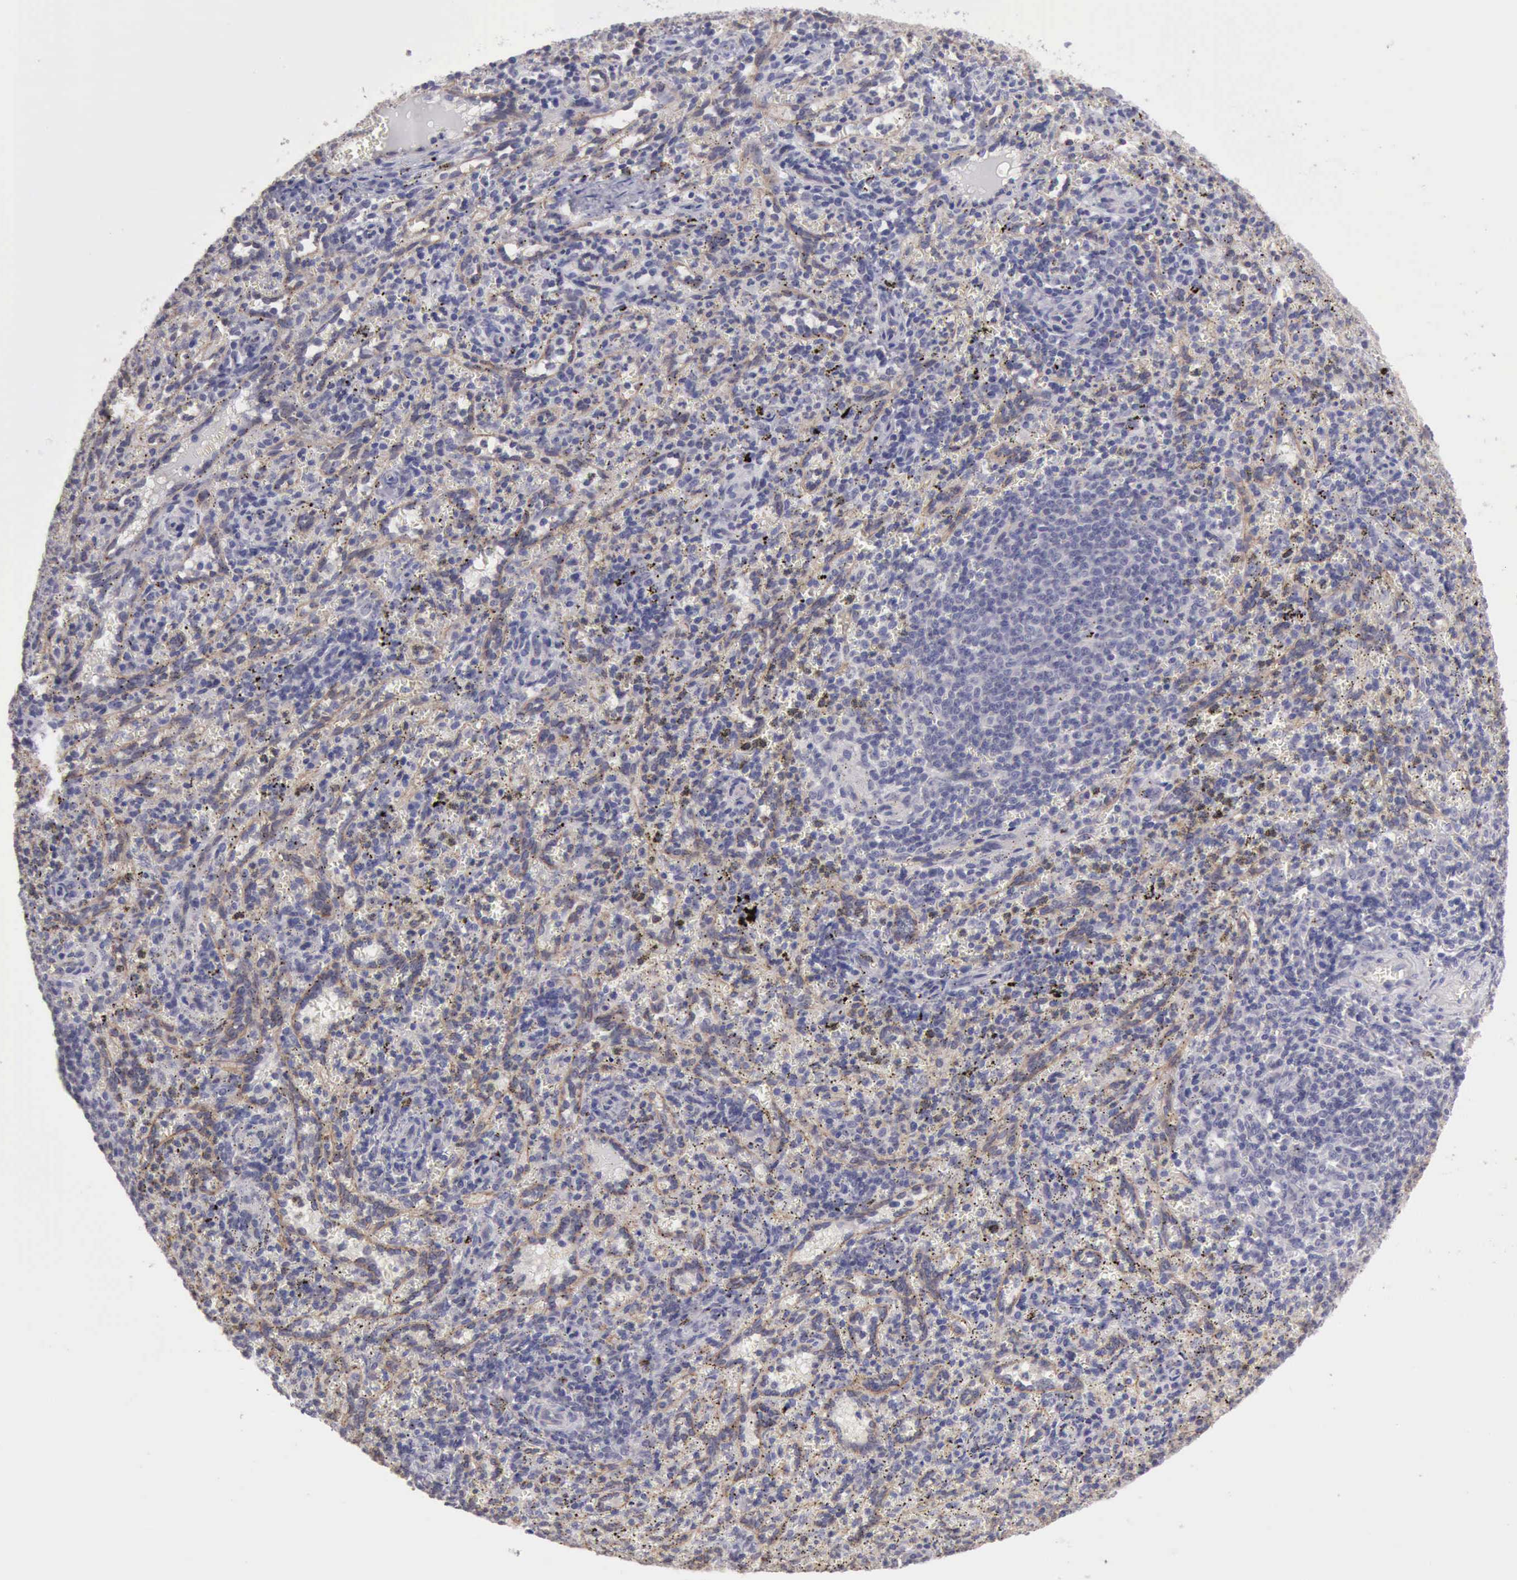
{"staining": {"intensity": "negative", "quantity": "none", "location": "none"}, "tissue": "spleen", "cell_type": "Cells in red pulp", "image_type": "normal", "snomed": [{"axis": "morphology", "description": "Normal tissue, NOS"}, {"axis": "topography", "description": "Spleen"}], "caption": "IHC of normal human spleen reveals no positivity in cells in red pulp. (DAB immunohistochemistry (IHC), high magnification).", "gene": "KCND1", "patient": {"sex": "female", "age": 10}}